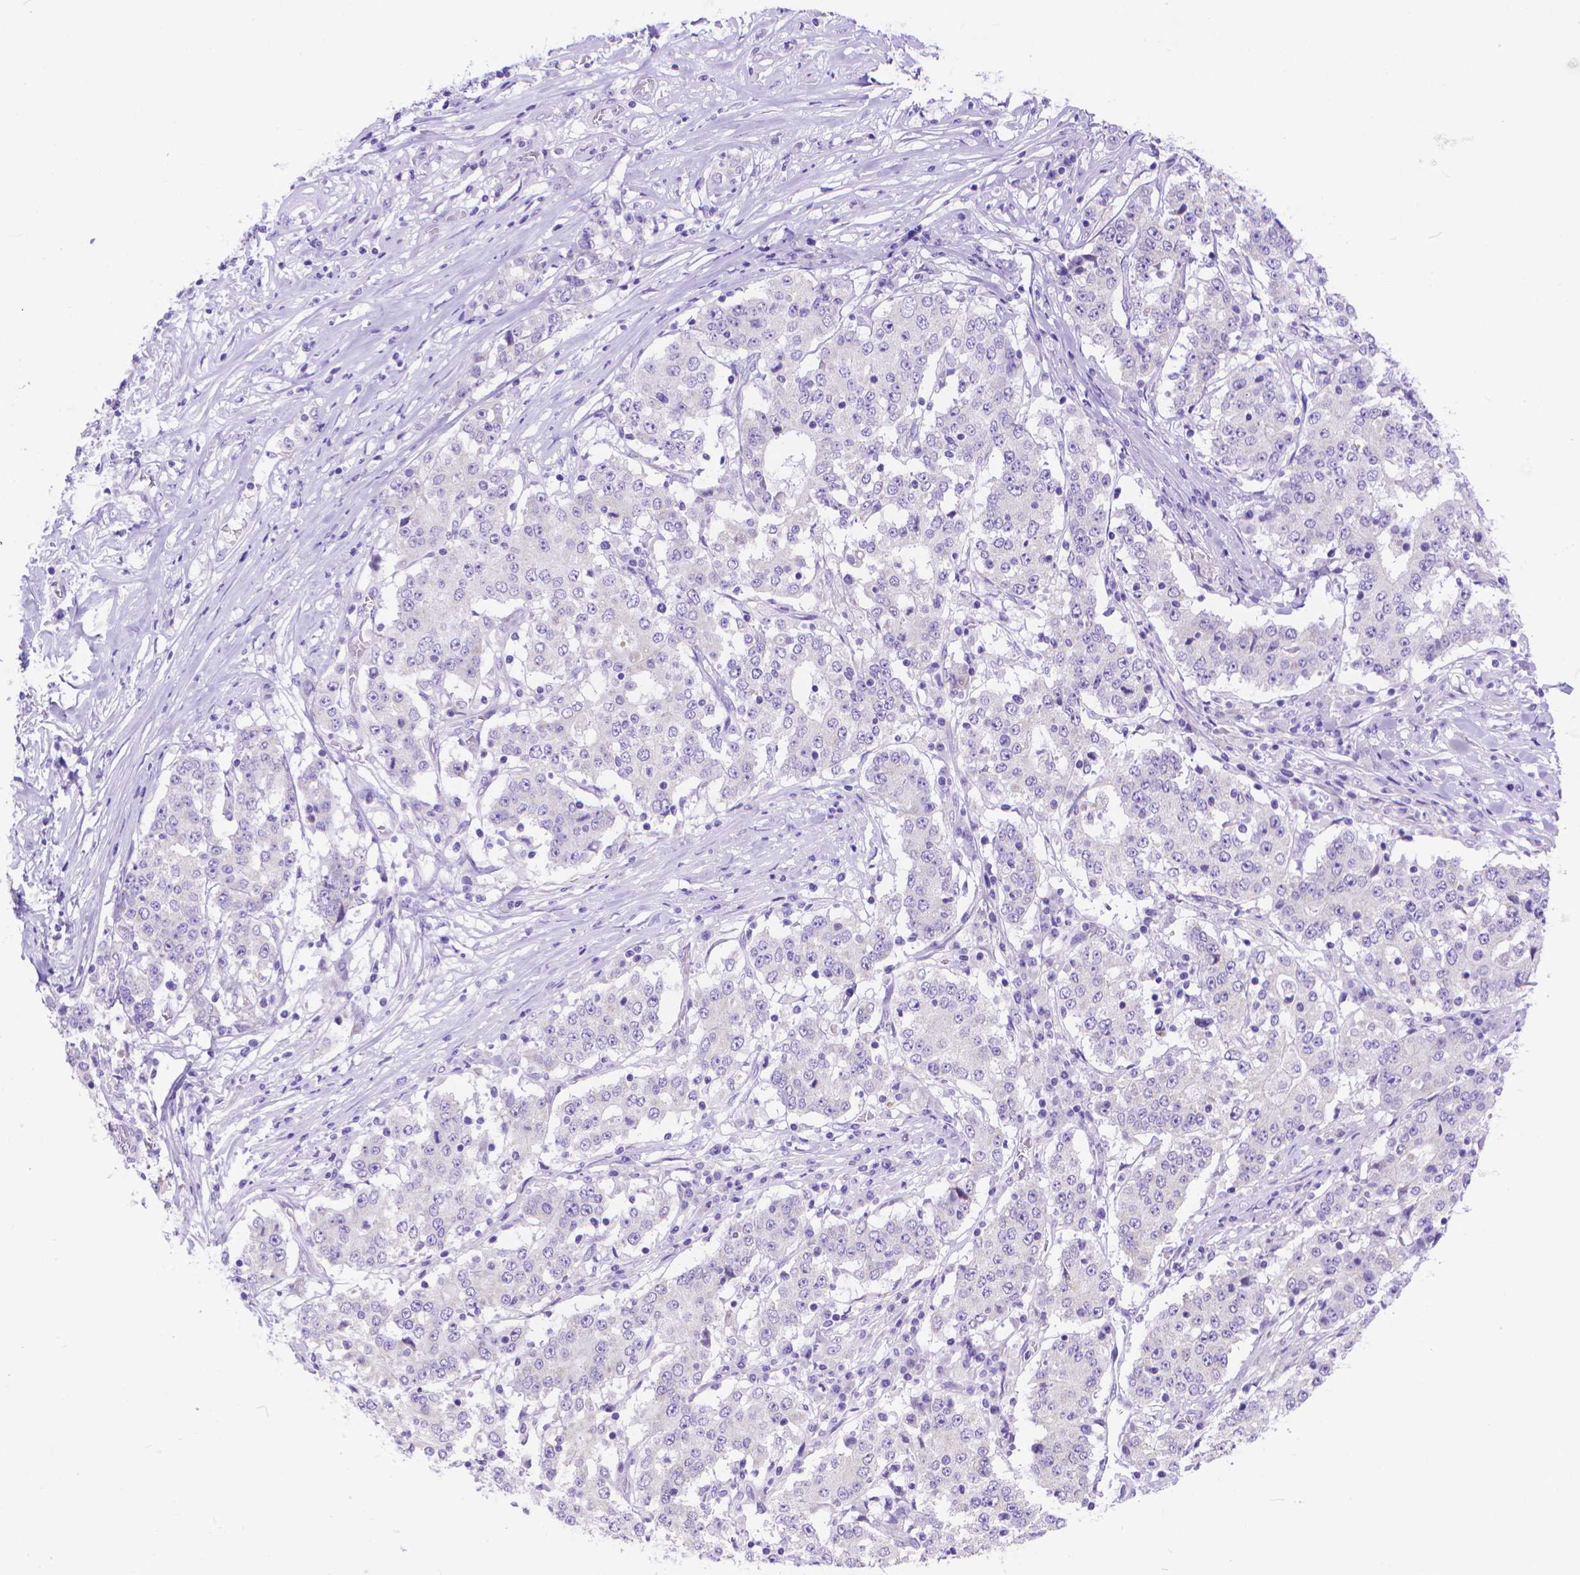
{"staining": {"intensity": "negative", "quantity": "none", "location": "none"}, "tissue": "stomach cancer", "cell_type": "Tumor cells", "image_type": "cancer", "snomed": [{"axis": "morphology", "description": "Adenocarcinoma, NOS"}, {"axis": "topography", "description": "Stomach"}], "caption": "An immunohistochemistry (IHC) photomicrograph of stomach cancer is shown. There is no staining in tumor cells of stomach cancer.", "gene": "DHRS2", "patient": {"sex": "male", "age": 59}}